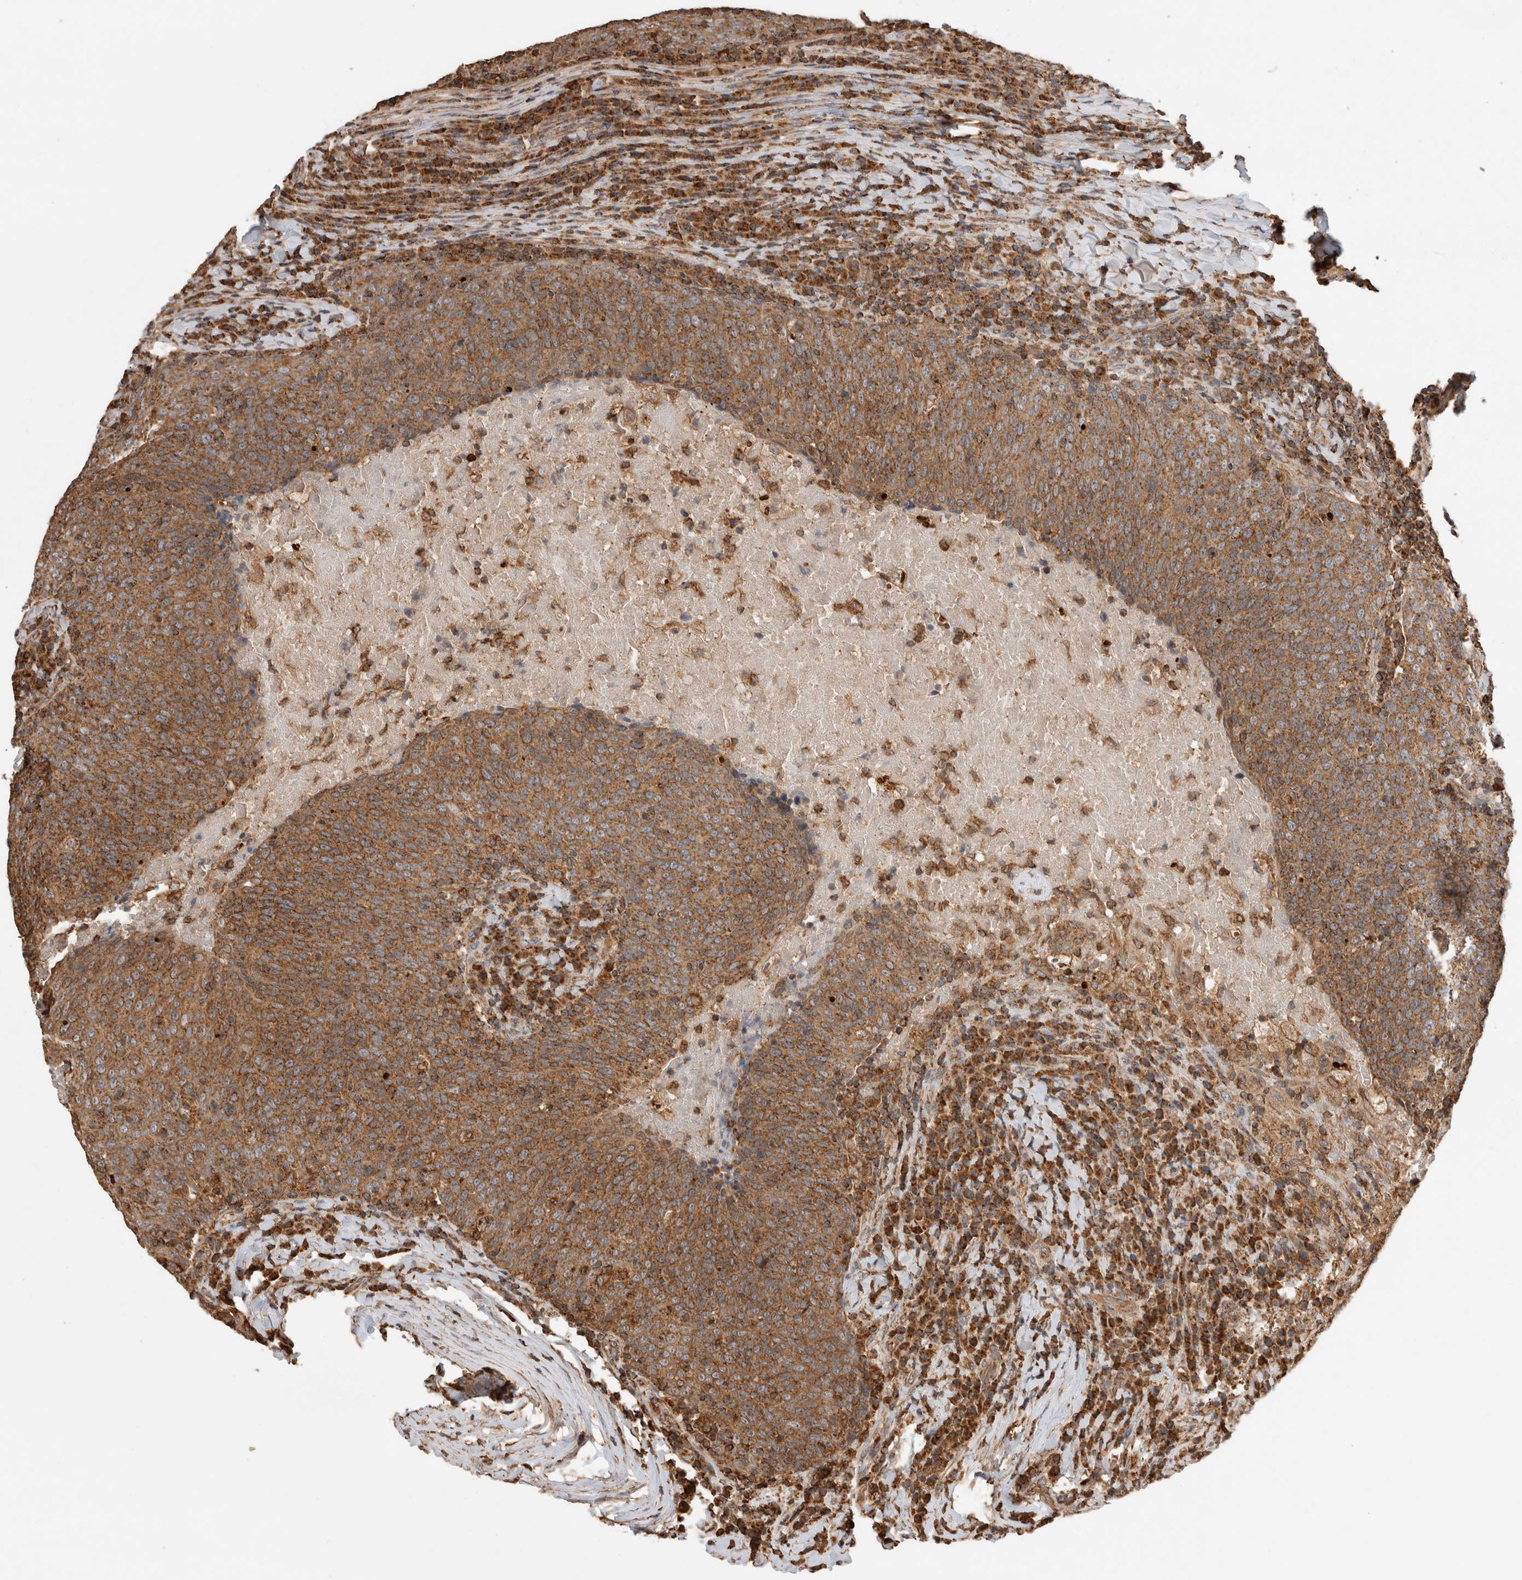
{"staining": {"intensity": "strong", "quantity": ">75%", "location": "cytoplasmic/membranous"}, "tissue": "head and neck cancer", "cell_type": "Tumor cells", "image_type": "cancer", "snomed": [{"axis": "morphology", "description": "Squamous cell carcinoma, NOS"}, {"axis": "morphology", "description": "Squamous cell carcinoma, metastatic, NOS"}, {"axis": "topography", "description": "Lymph node"}, {"axis": "topography", "description": "Head-Neck"}], "caption": "Protein expression analysis of squamous cell carcinoma (head and neck) reveals strong cytoplasmic/membranous staining in about >75% of tumor cells. (Brightfield microscopy of DAB IHC at high magnification).", "gene": "IMMP2L", "patient": {"sex": "male", "age": 62}}